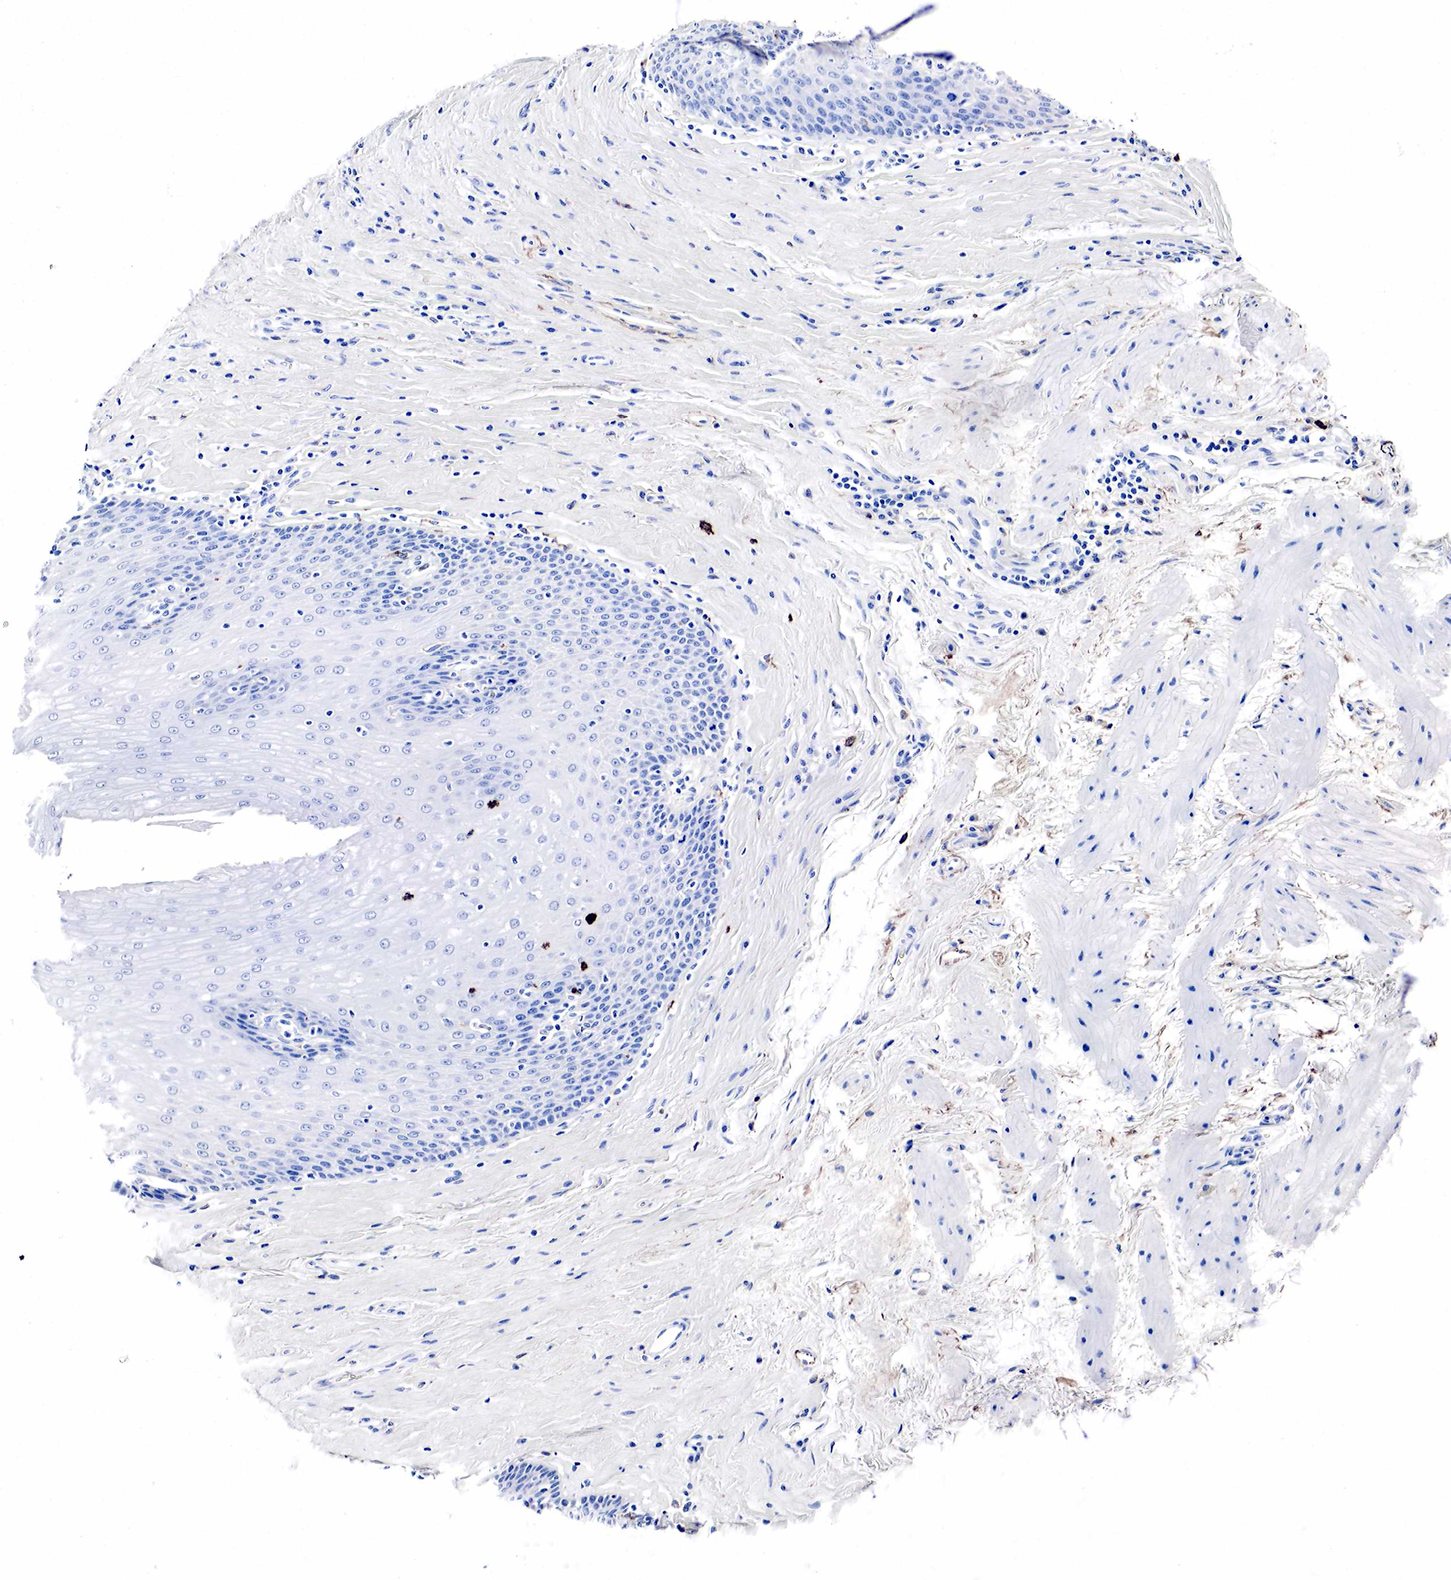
{"staining": {"intensity": "negative", "quantity": "none", "location": "none"}, "tissue": "esophagus", "cell_type": "Squamous epithelial cells", "image_type": "normal", "snomed": [{"axis": "morphology", "description": "Normal tissue, NOS"}, {"axis": "topography", "description": "Esophagus"}], "caption": "Histopathology image shows no protein positivity in squamous epithelial cells of normal esophagus. Brightfield microscopy of immunohistochemistry (IHC) stained with DAB (3,3'-diaminobenzidine) (brown) and hematoxylin (blue), captured at high magnification.", "gene": "LYZ", "patient": {"sex": "female", "age": 61}}